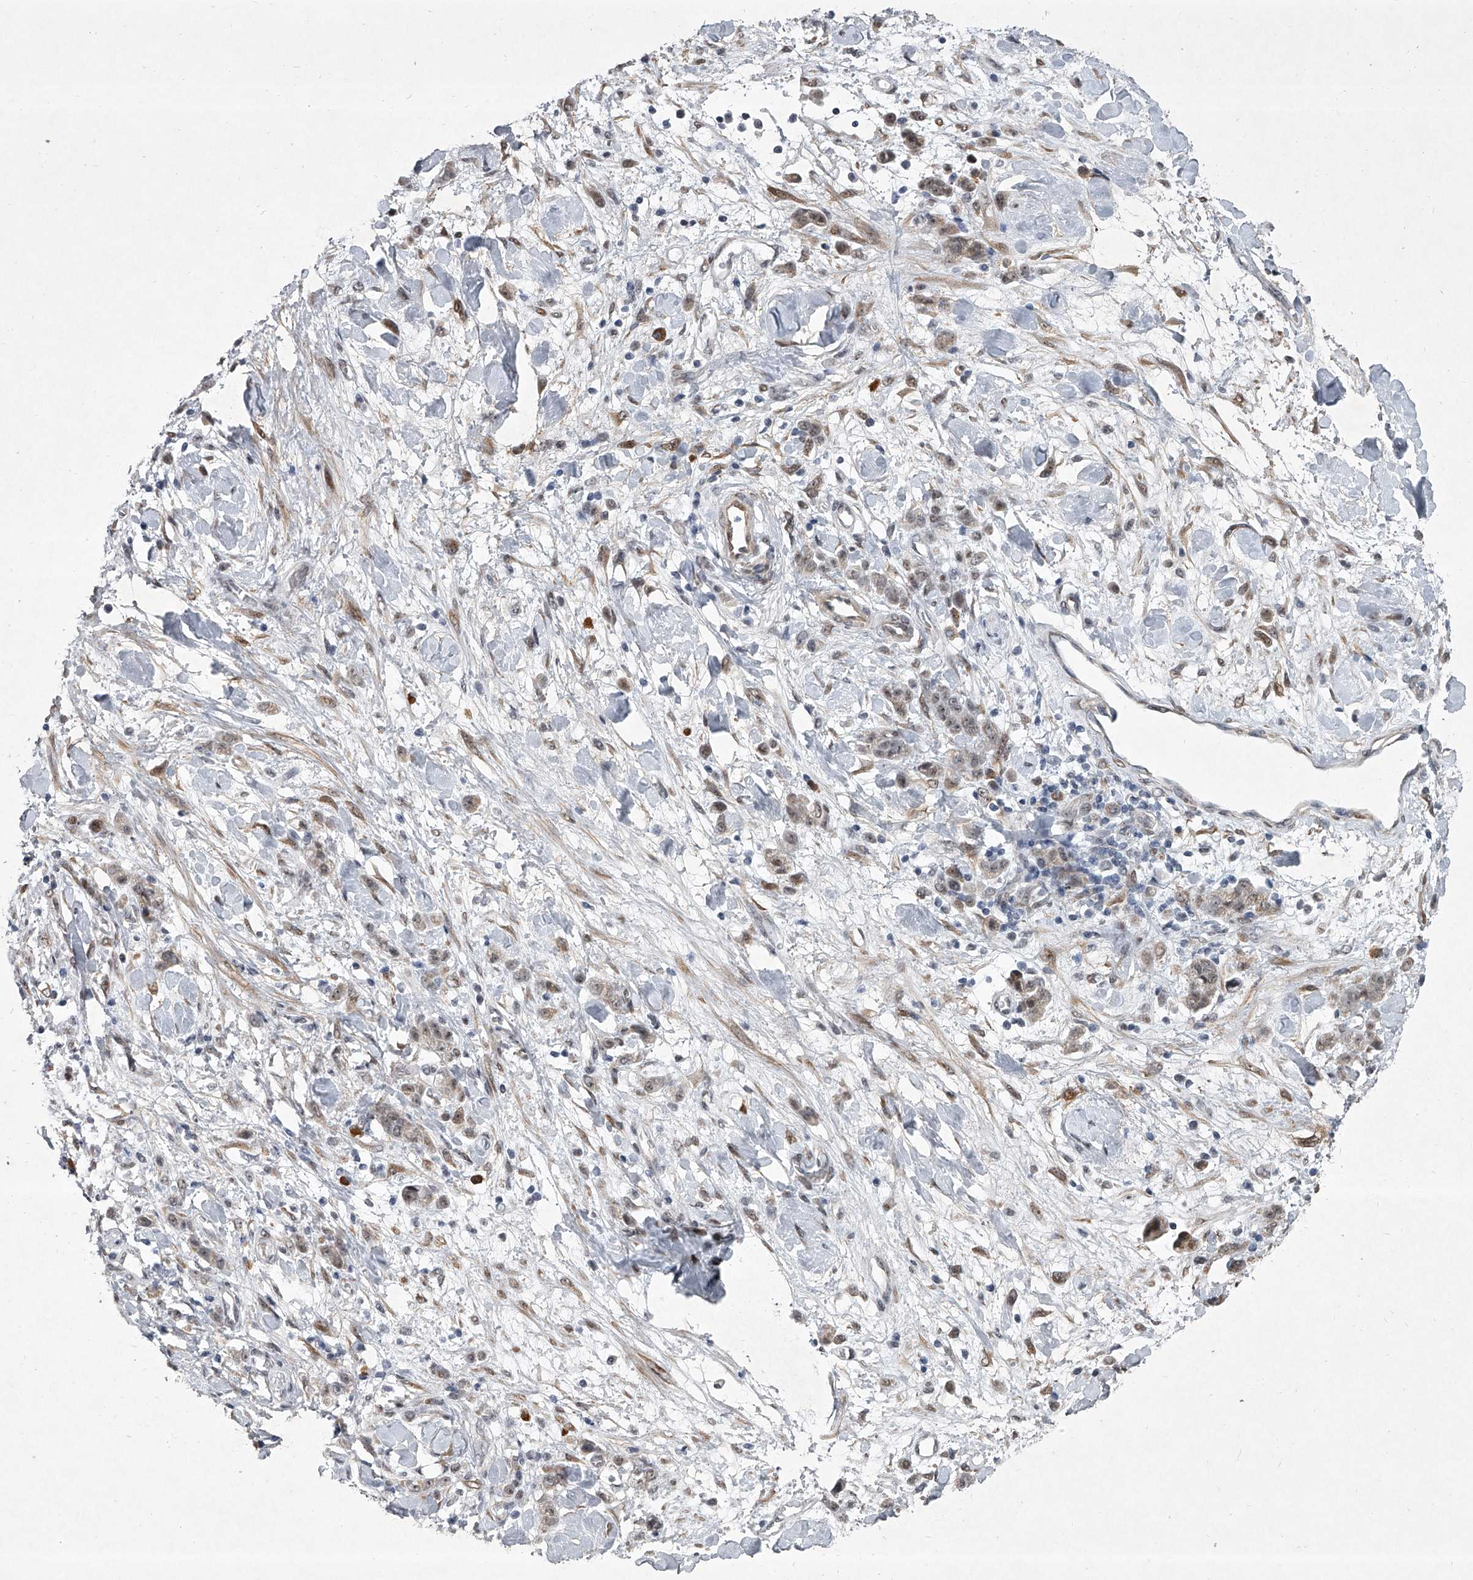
{"staining": {"intensity": "moderate", "quantity": ">75%", "location": "nuclear"}, "tissue": "stomach cancer", "cell_type": "Tumor cells", "image_type": "cancer", "snomed": [{"axis": "morphology", "description": "Normal tissue, NOS"}, {"axis": "morphology", "description": "Adenocarcinoma, NOS"}, {"axis": "topography", "description": "Stomach"}], "caption": "Immunohistochemistry (IHC) micrograph of human adenocarcinoma (stomach) stained for a protein (brown), which displays medium levels of moderate nuclear staining in about >75% of tumor cells.", "gene": "MLLT1", "patient": {"sex": "male", "age": 82}}